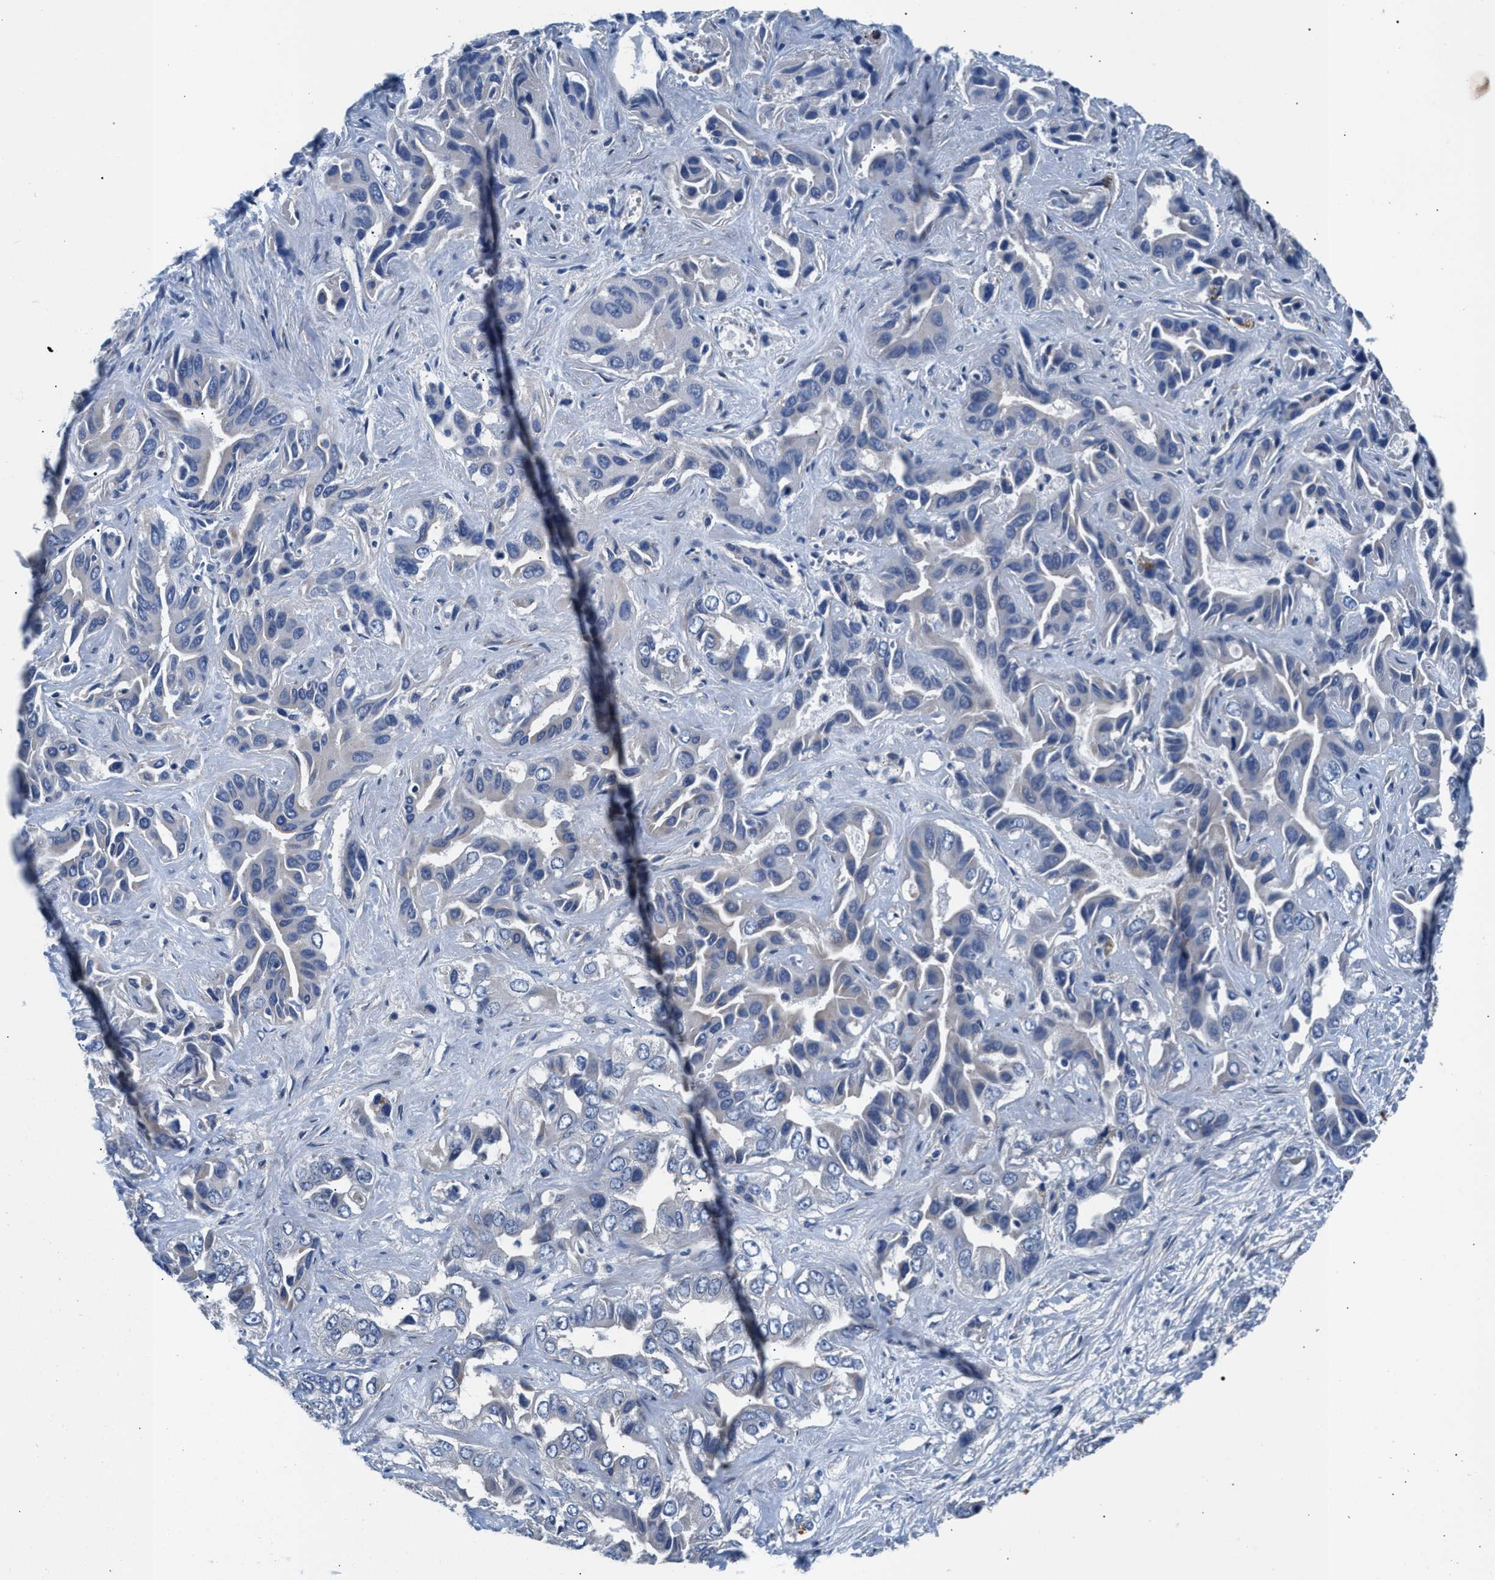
{"staining": {"intensity": "negative", "quantity": "none", "location": "none"}, "tissue": "liver cancer", "cell_type": "Tumor cells", "image_type": "cancer", "snomed": [{"axis": "morphology", "description": "Cholangiocarcinoma"}, {"axis": "topography", "description": "Liver"}], "caption": "Human liver cancer stained for a protein using IHC demonstrates no positivity in tumor cells.", "gene": "CDRT4", "patient": {"sex": "female", "age": 52}}